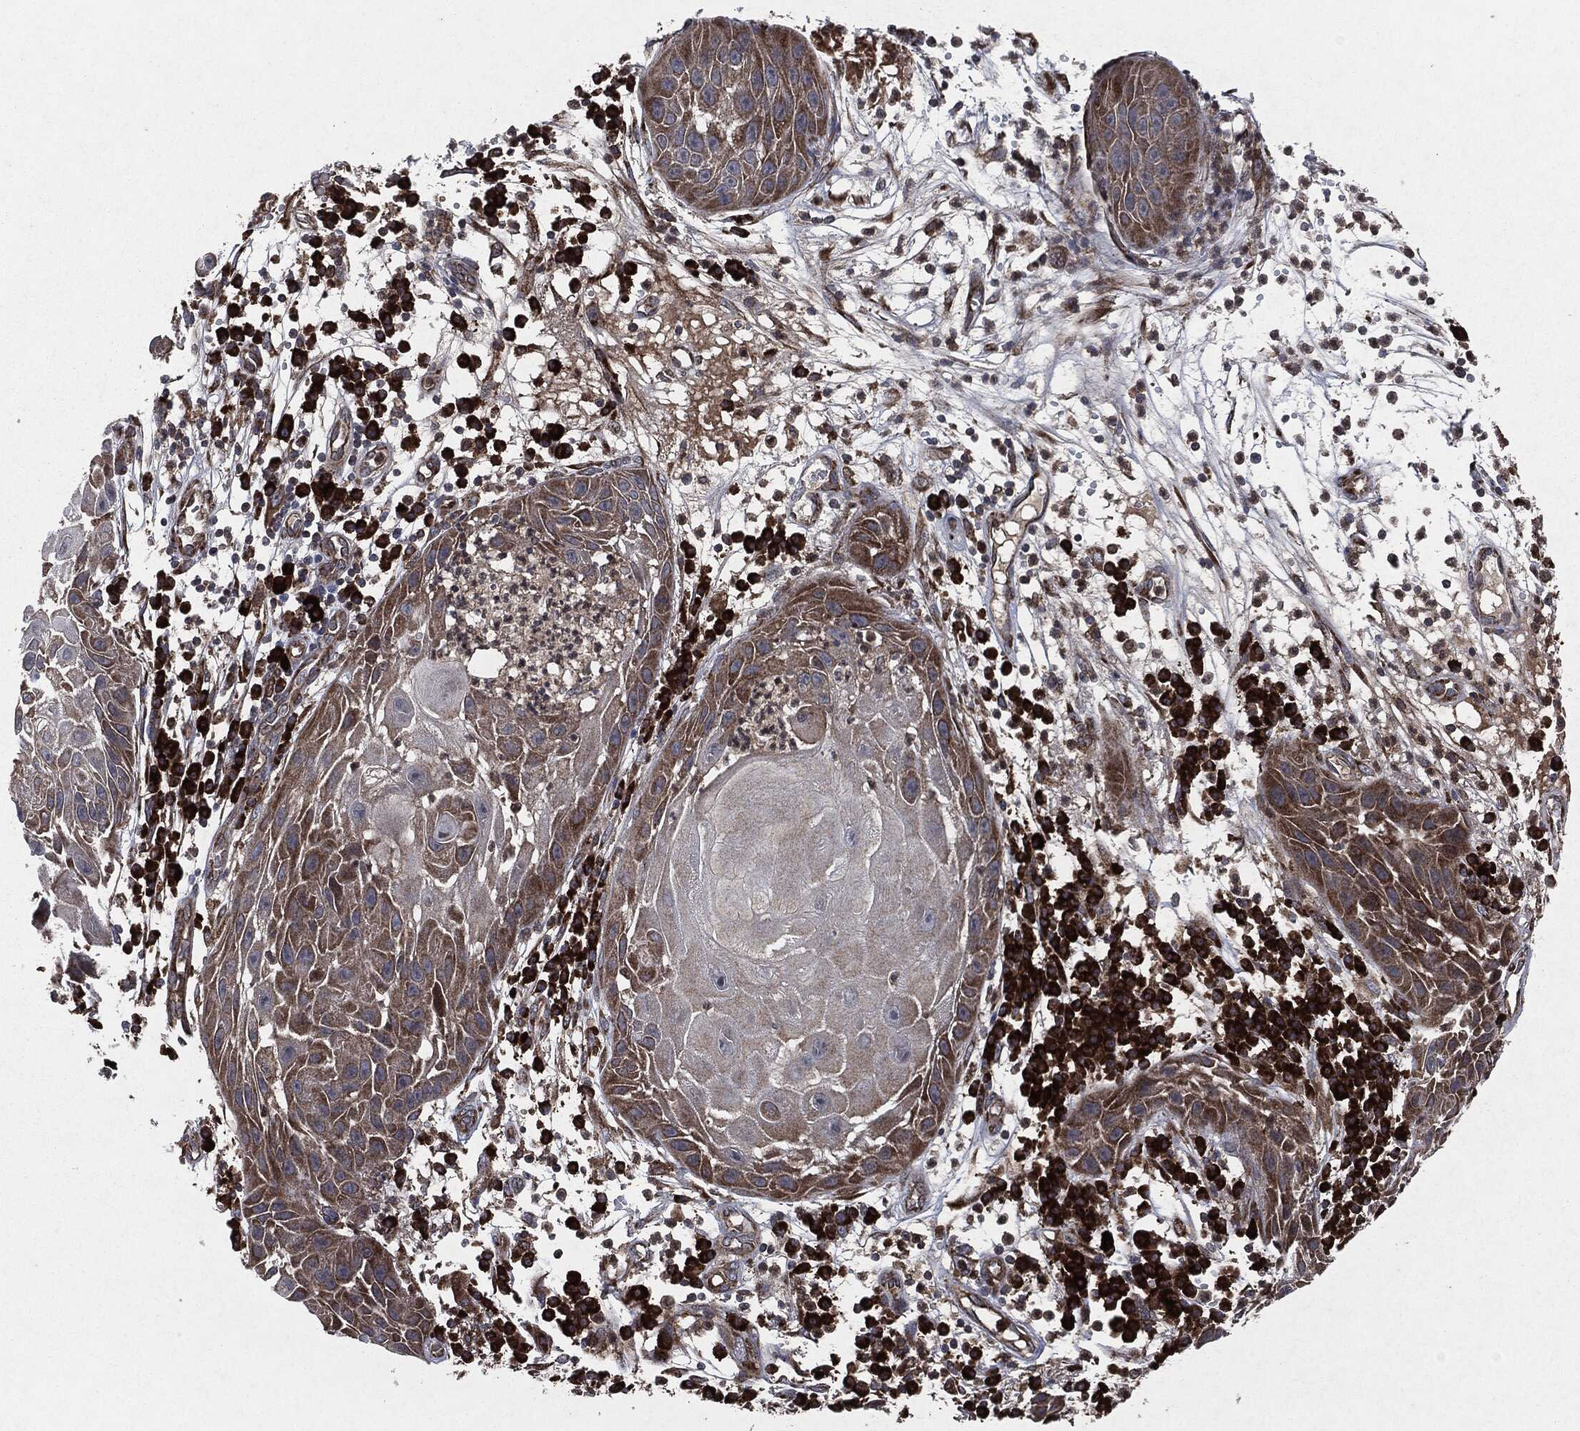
{"staining": {"intensity": "strong", "quantity": "25%-75%", "location": "cytoplasmic/membranous"}, "tissue": "skin cancer", "cell_type": "Tumor cells", "image_type": "cancer", "snomed": [{"axis": "morphology", "description": "Normal tissue, NOS"}, {"axis": "morphology", "description": "Squamous cell carcinoma, NOS"}, {"axis": "topography", "description": "Skin"}], "caption": "Protein expression analysis of skin cancer demonstrates strong cytoplasmic/membranous positivity in about 25%-75% of tumor cells. The staining is performed using DAB brown chromogen to label protein expression. The nuclei are counter-stained blue using hematoxylin.", "gene": "RAF1", "patient": {"sex": "male", "age": 79}}